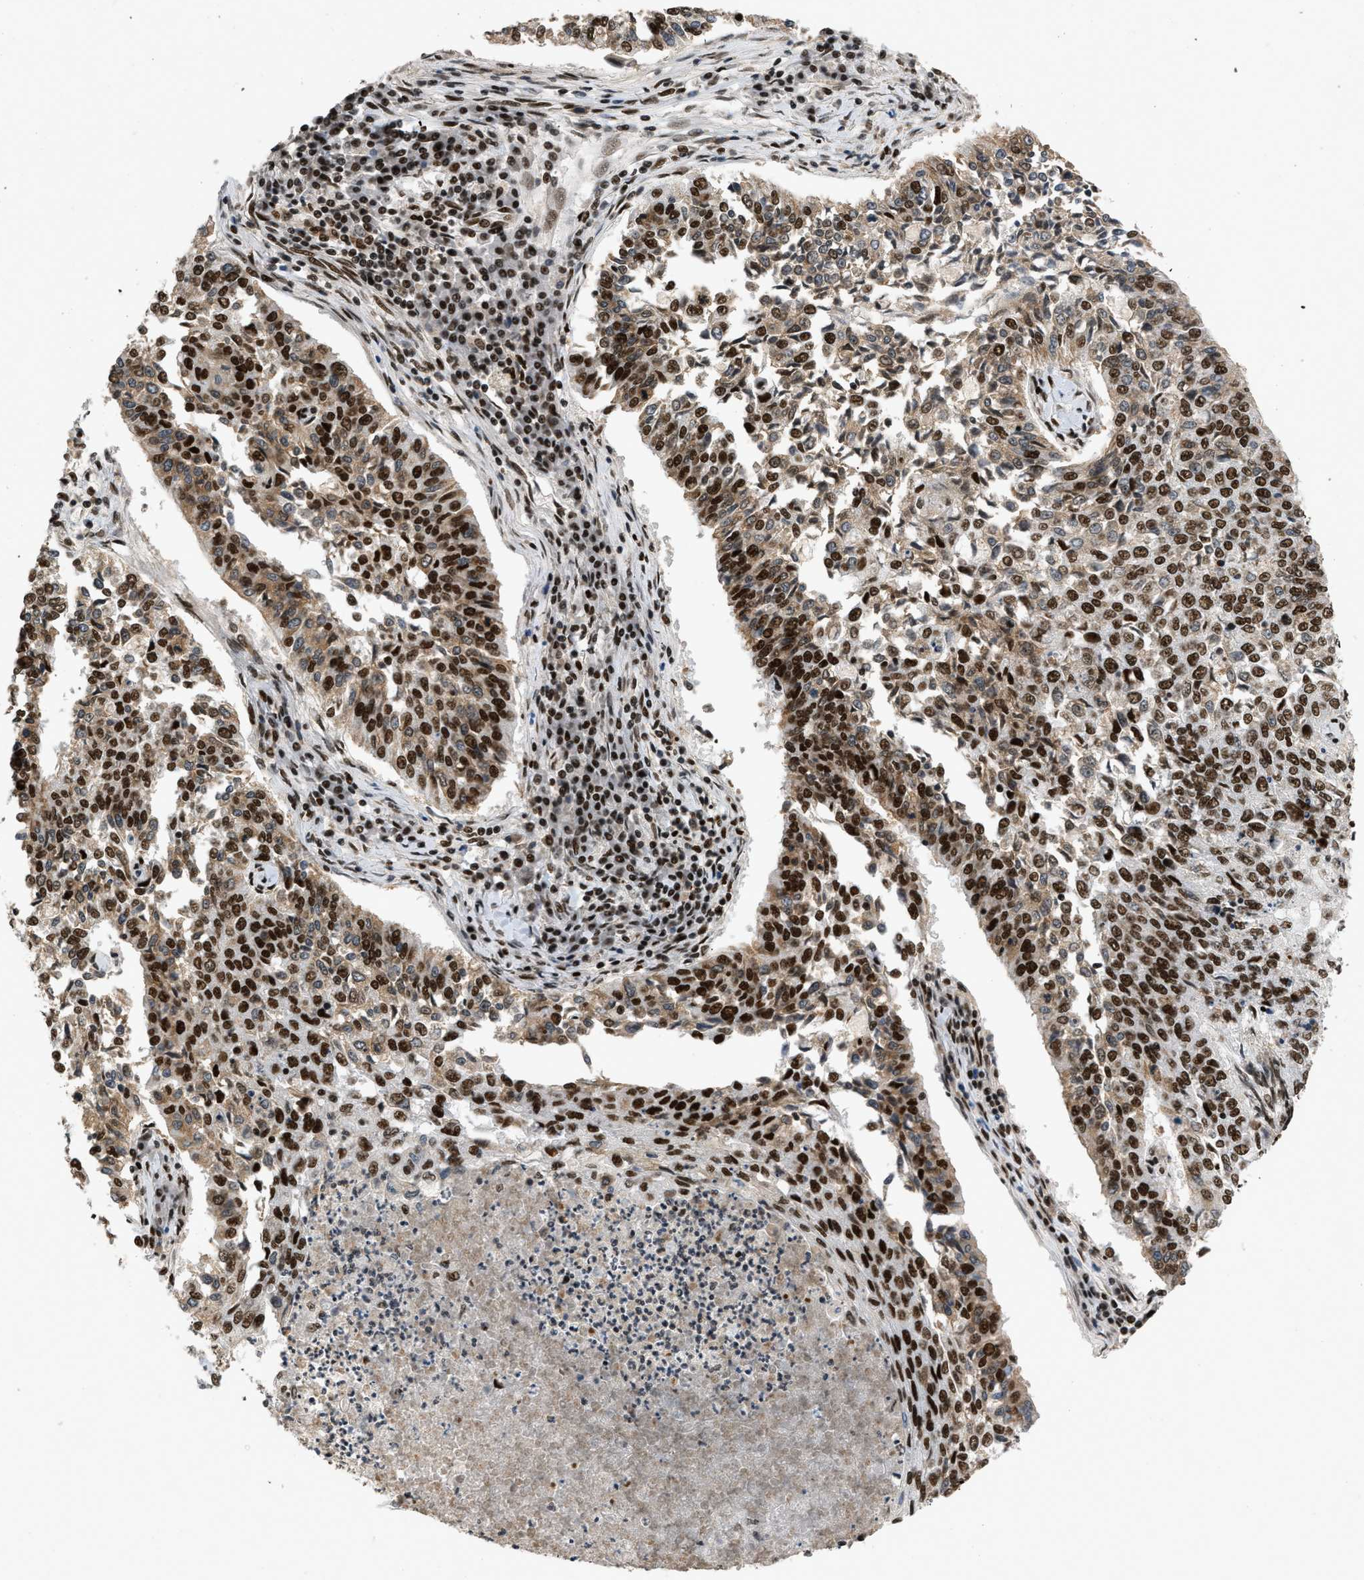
{"staining": {"intensity": "strong", "quantity": ">75%", "location": "nuclear"}, "tissue": "lung cancer", "cell_type": "Tumor cells", "image_type": "cancer", "snomed": [{"axis": "morphology", "description": "Normal tissue, NOS"}, {"axis": "morphology", "description": "Squamous cell carcinoma, NOS"}, {"axis": "topography", "description": "Cartilage tissue"}, {"axis": "topography", "description": "Bronchus"}, {"axis": "topography", "description": "Lung"}], "caption": "This histopathology image displays squamous cell carcinoma (lung) stained with immunohistochemistry to label a protein in brown. The nuclear of tumor cells show strong positivity for the protein. Nuclei are counter-stained blue.", "gene": "SMARCB1", "patient": {"sex": "female", "age": 49}}